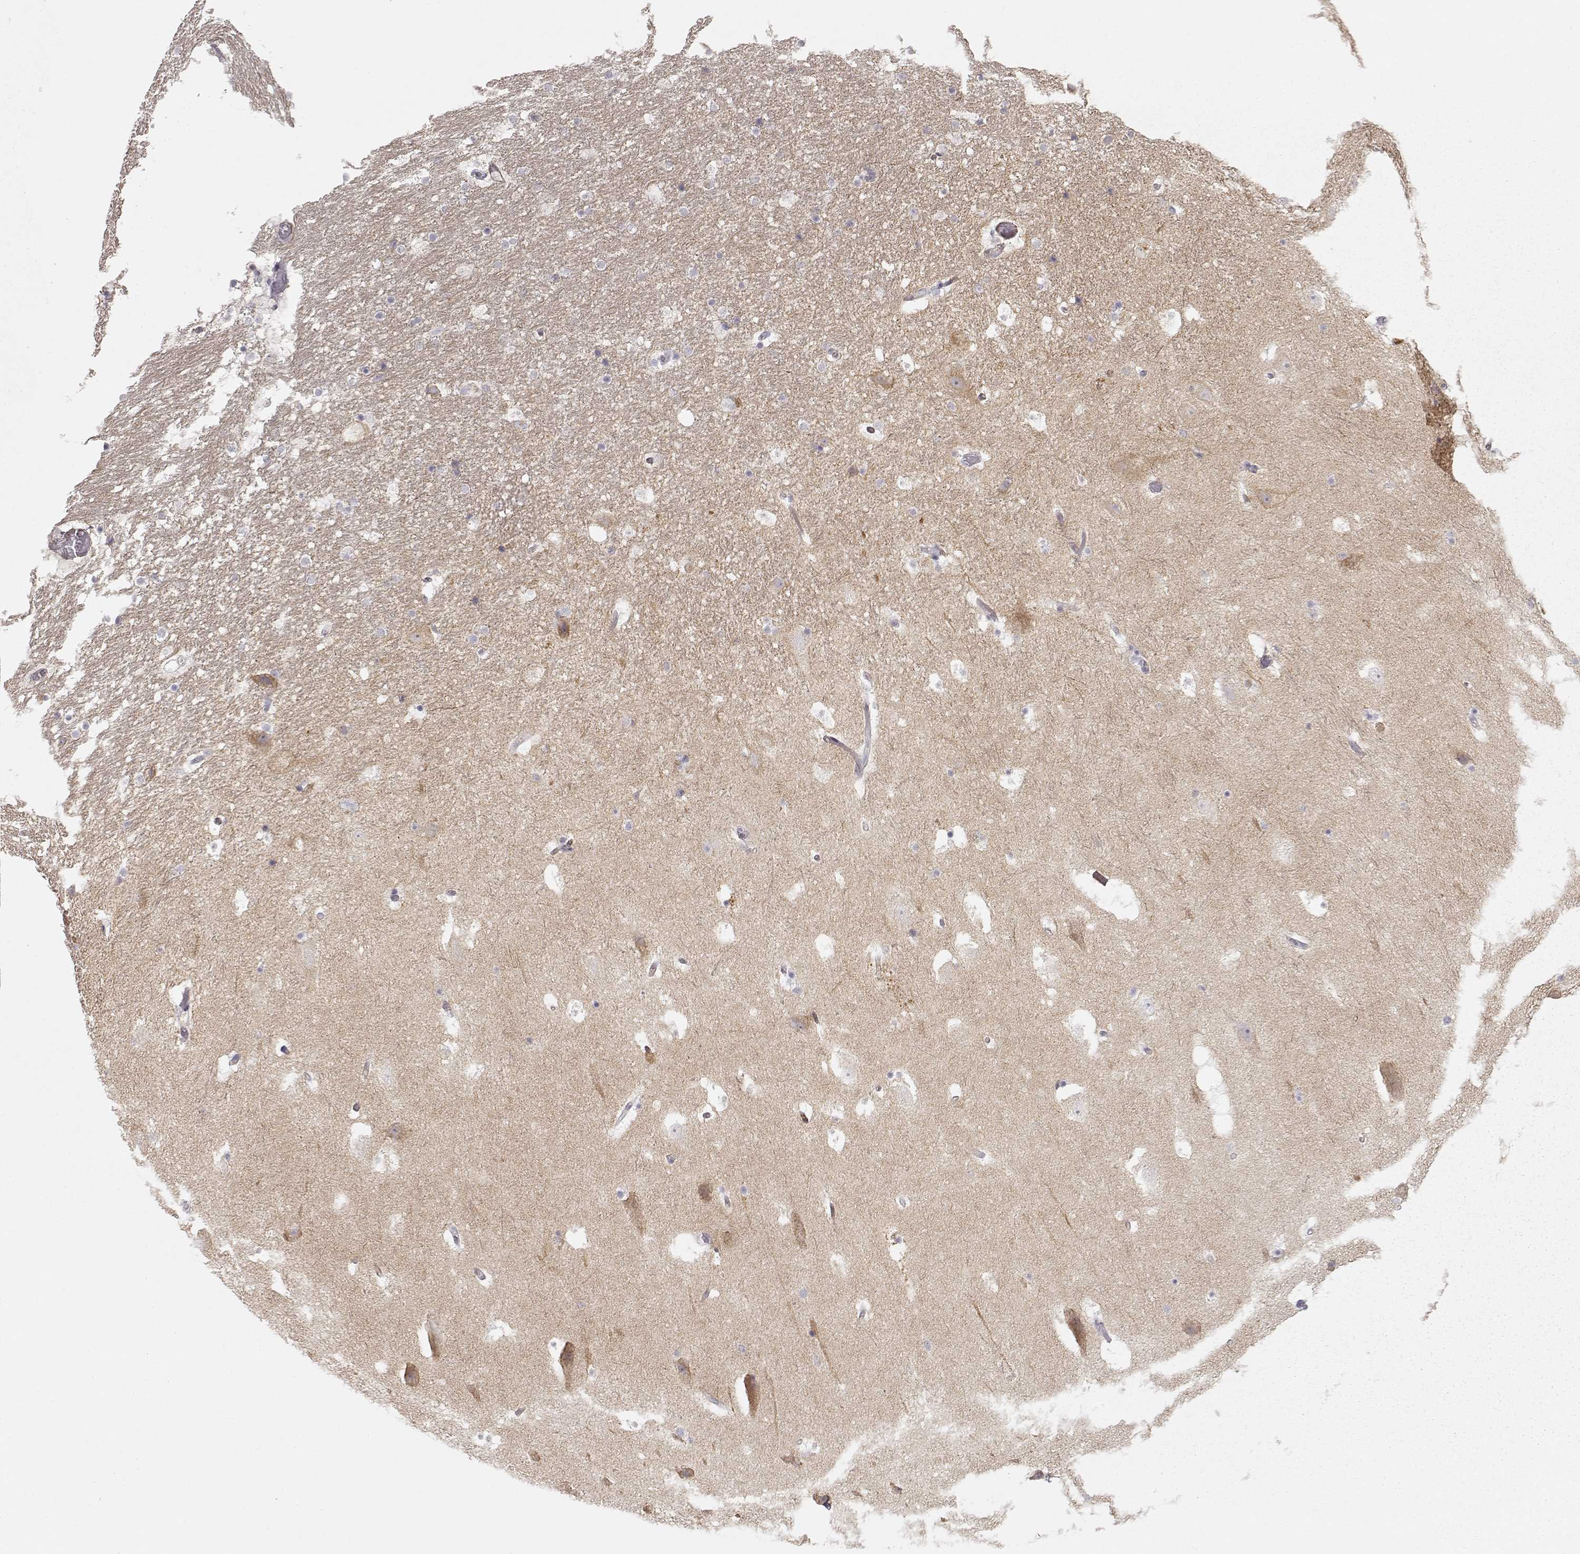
{"staining": {"intensity": "negative", "quantity": "none", "location": "none"}, "tissue": "hippocampus", "cell_type": "Glial cells", "image_type": "normal", "snomed": [{"axis": "morphology", "description": "Normal tissue, NOS"}, {"axis": "topography", "description": "Hippocampus"}], "caption": "Immunohistochemistry (IHC) image of benign human hippocampus stained for a protein (brown), which exhibits no positivity in glial cells. Nuclei are stained in blue.", "gene": "ARHGAP8", "patient": {"sex": "male", "age": 51}}